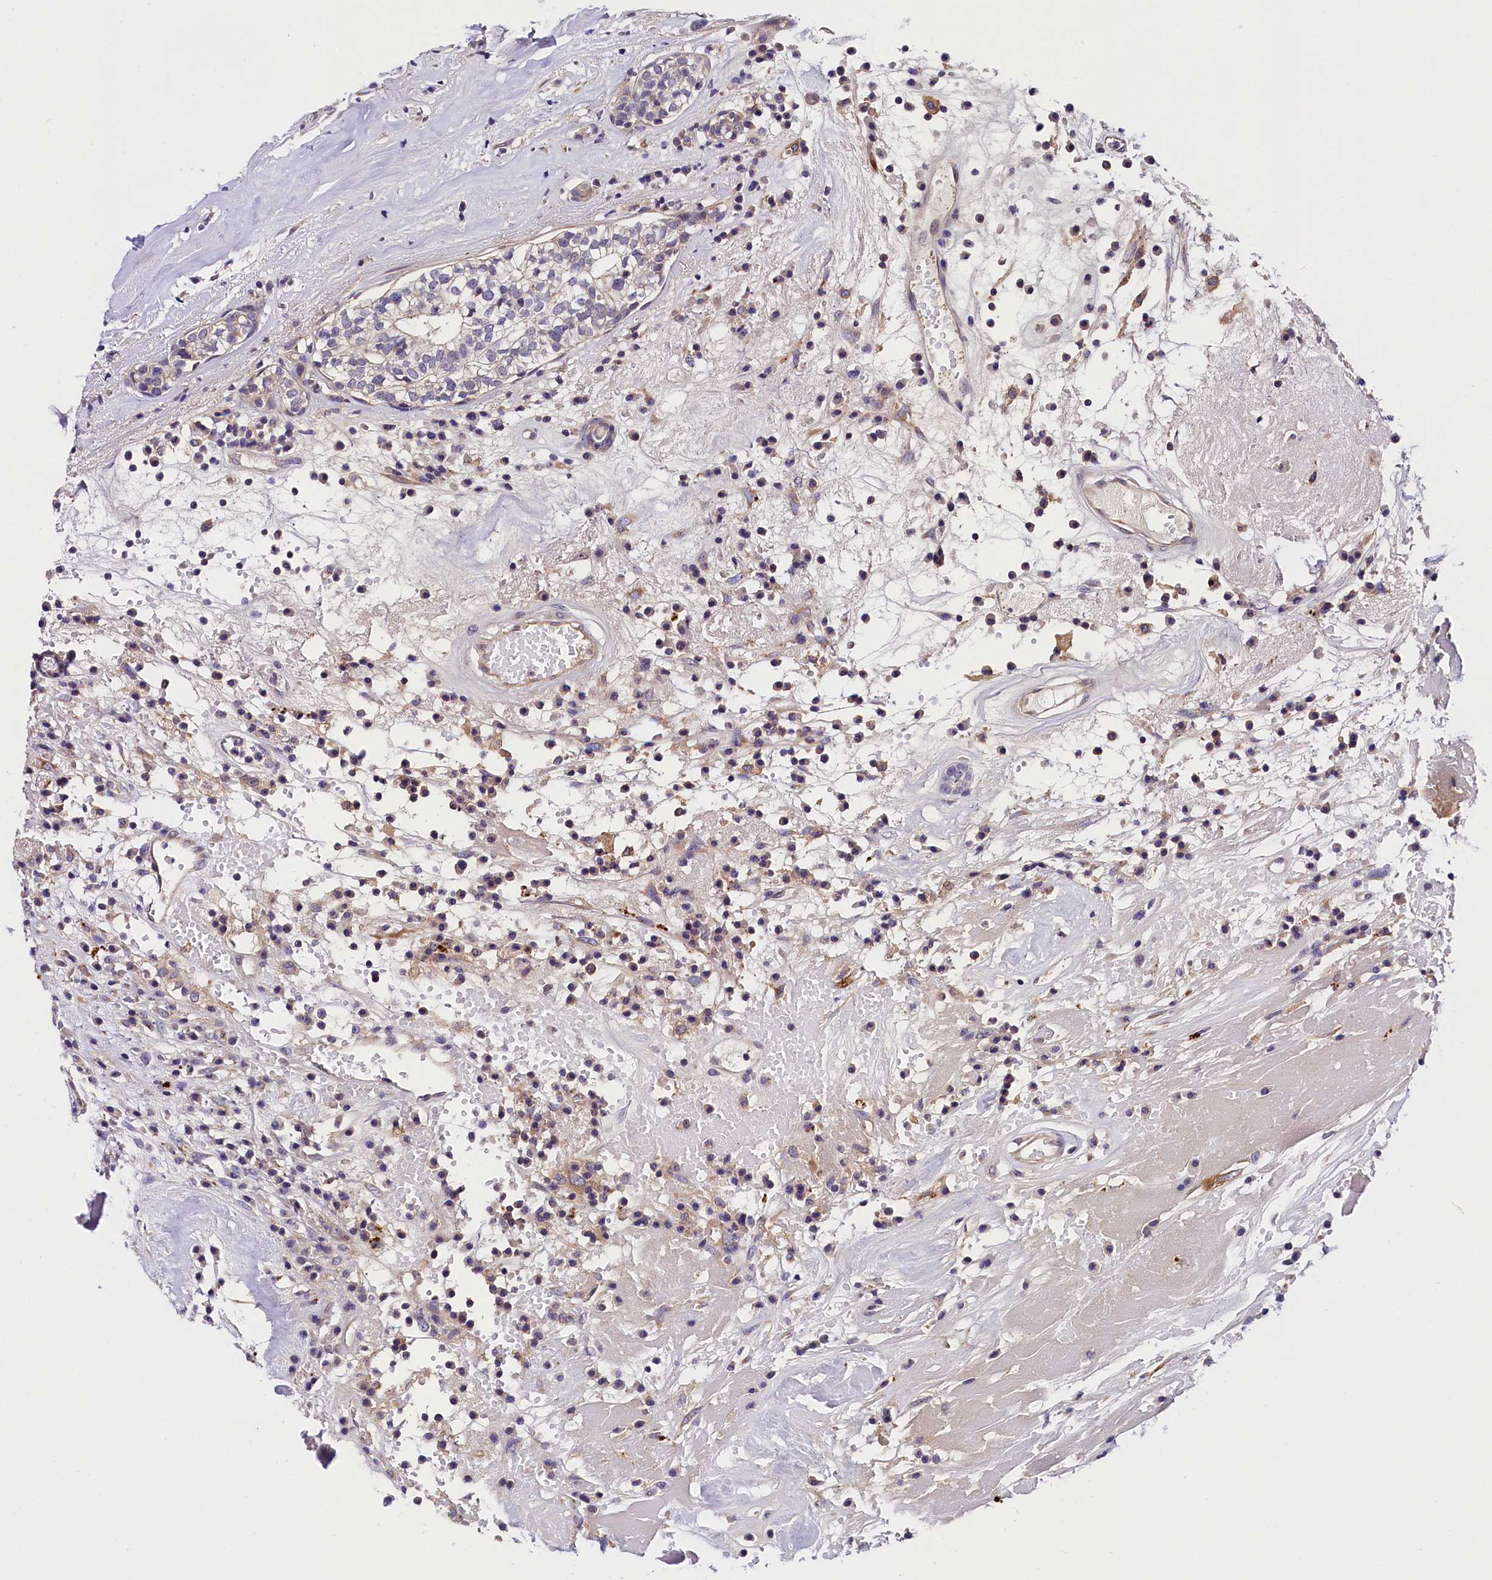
{"staining": {"intensity": "negative", "quantity": "none", "location": "none"}, "tissue": "head and neck cancer", "cell_type": "Tumor cells", "image_type": "cancer", "snomed": [{"axis": "morphology", "description": "Adenocarcinoma, NOS"}, {"axis": "topography", "description": "Salivary gland"}, {"axis": "topography", "description": "Head-Neck"}], "caption": "An image of human adenocarcinoma (head and neck) is negative for staining in tumor cells.", "gene": "OAS3", "patient": {"sex": "female", "age": 65}}